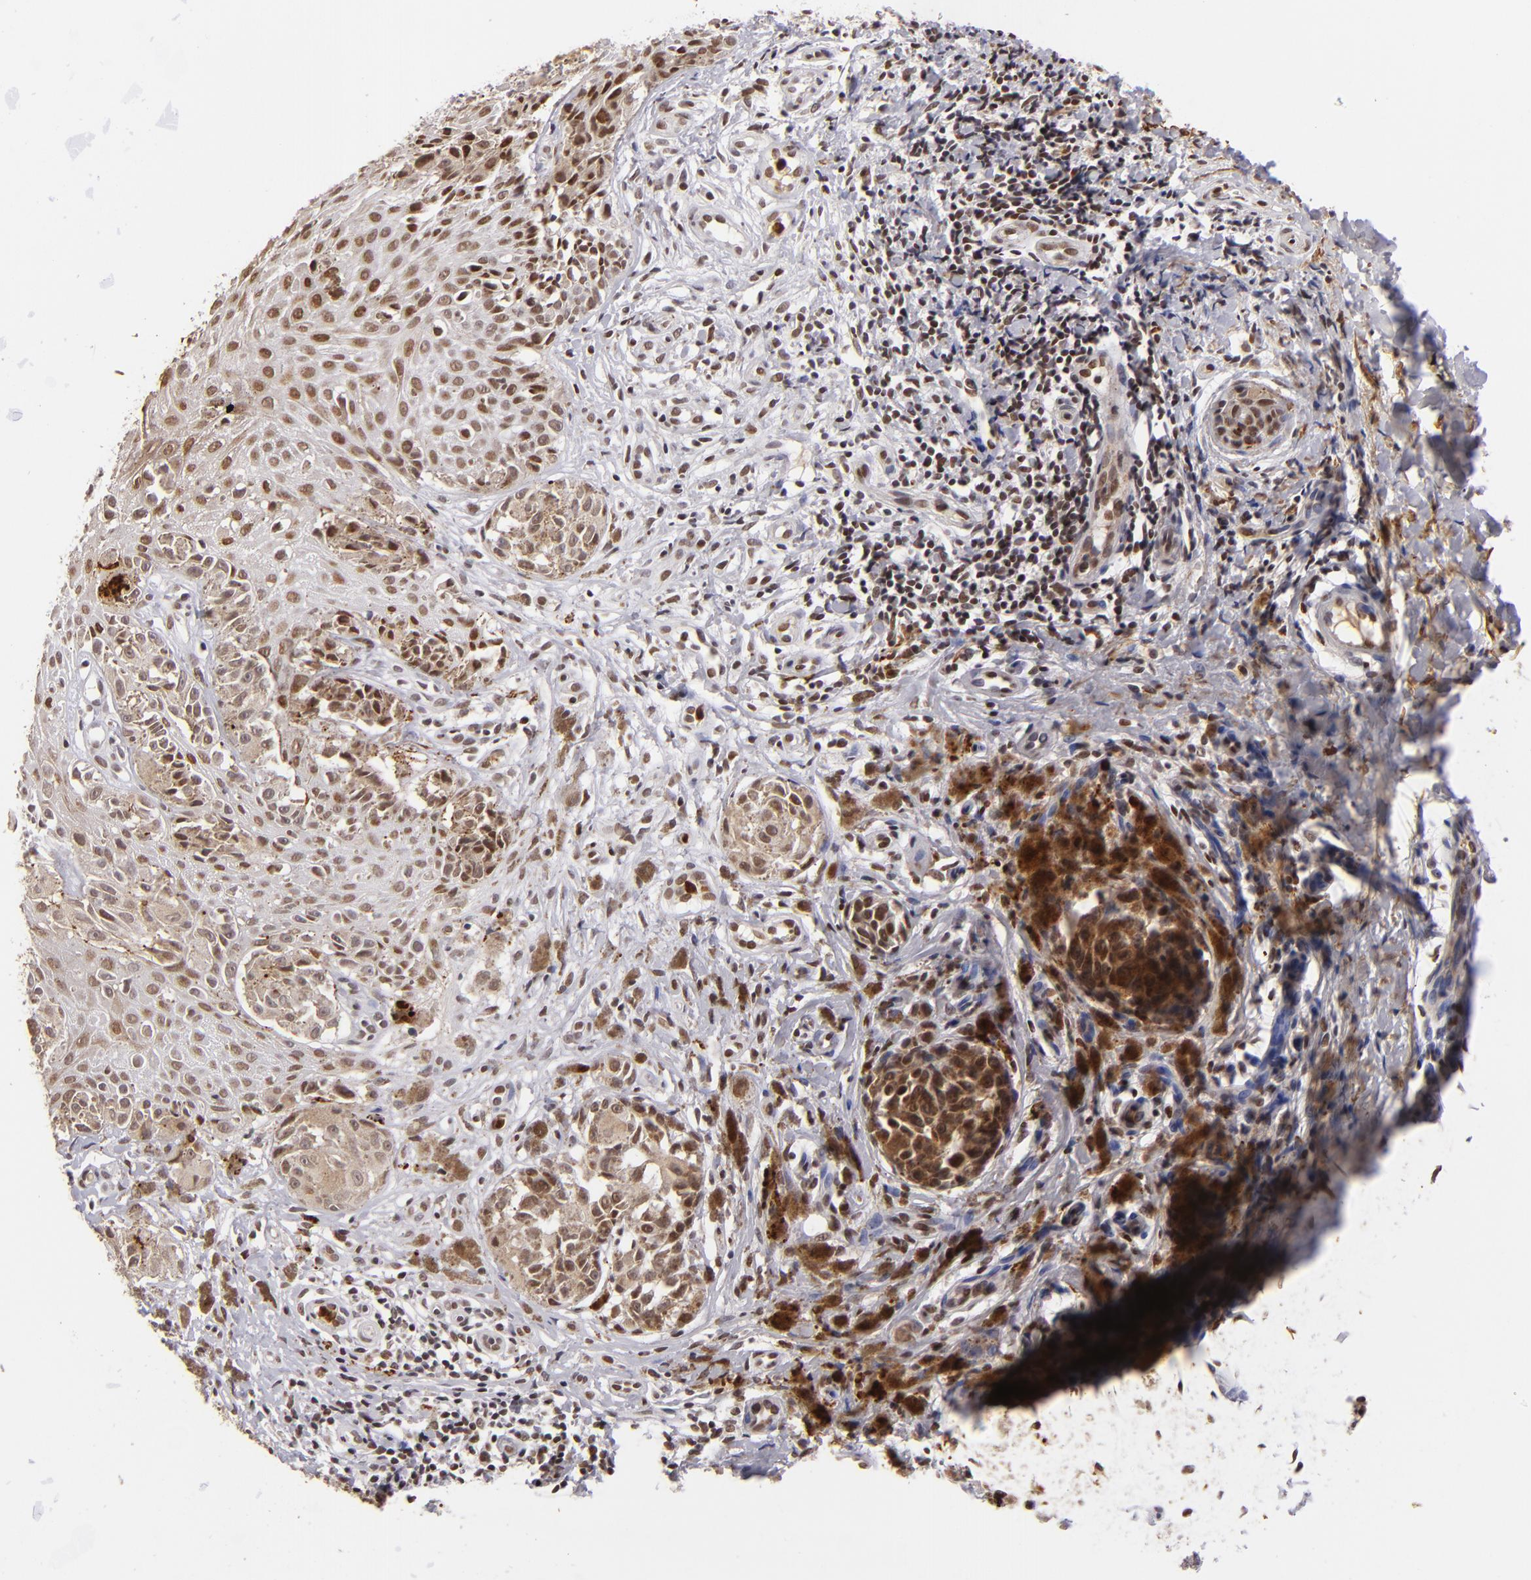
{"staining": {"intensity": "weak", "quantity": "25%-75%", "location": "cytoplasmic/membranous"}, "tissue": "melanoma", "cell_type": "Tumor cells", "image_type": "cancer", "snomed": [{"axis": "morphology", "description": "Malignant melanoma, NOS"}, {"axis": "topography", "description": "Skin"}], "caption": "Malignant melanoma stained for a protein (brown) reveals weak cytoplasmic/membranous positive staining in approximately 25%-75% of tumor cells.", "gene": "RXRG", "patient": {"sex": "male", "age": 67}}